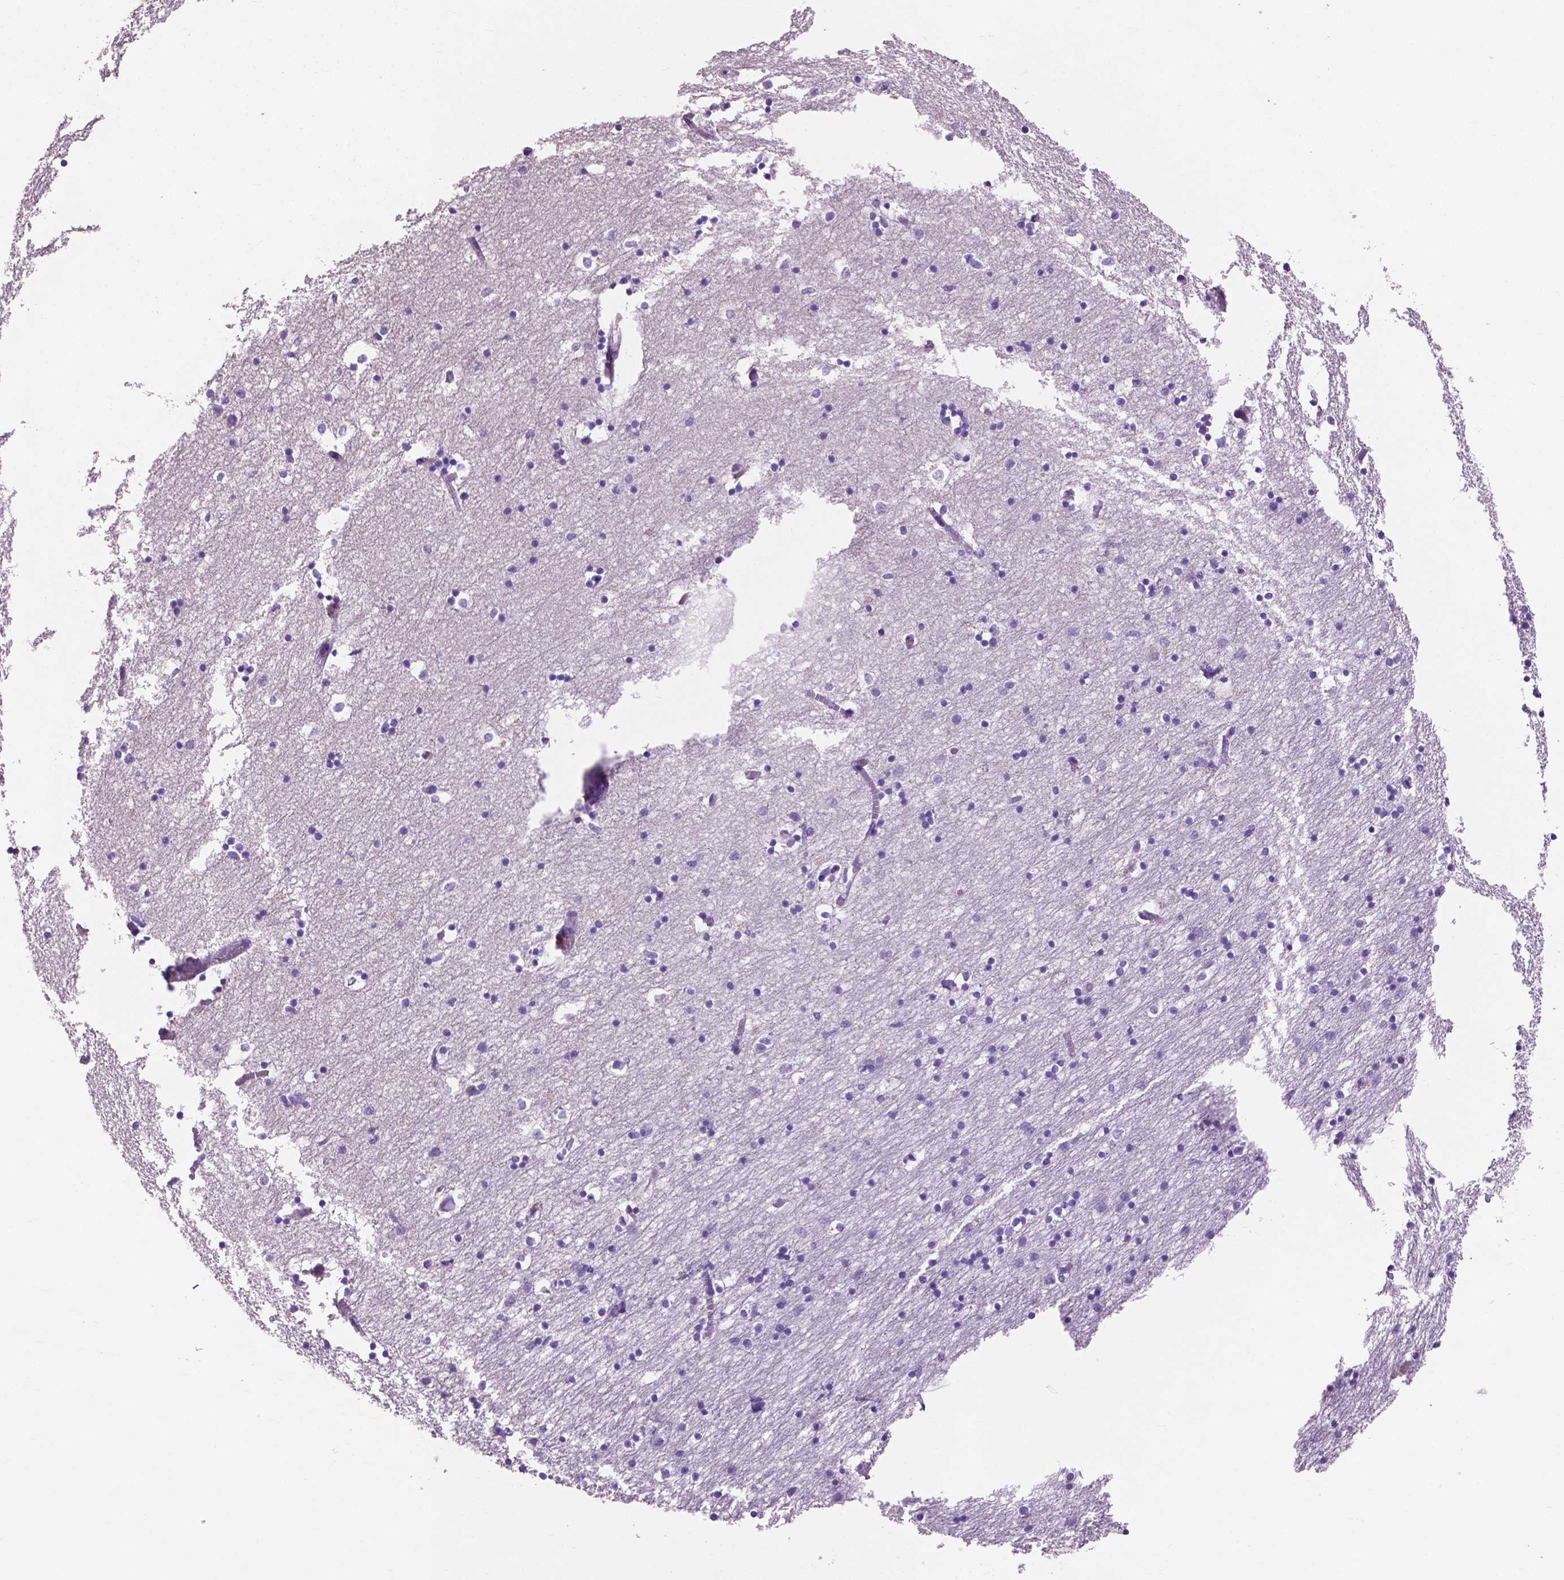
{"staining": {"intensity": "negative", "quantity": "none", "location": "none"}, "tissue": "hippocampus", "cell_type": "Glial cells", "image_type": "normal", "snomed": [{"axis": "morphology", "description": "Normal tissue, NOS"}, {"axis": "topography", "description": "Lateral ventricle wall"}, {"axis": "topography", "description": "Hippocampus"}], "caption": "Protein analysis of benign hippocampus reveals no significant expression in glial cells. (Stains: DAB immunohistochemistry with hematoxylin counter stain, Microscopy: brightfield microscopy at high magnification).", "gene": "CLDN17", "patient": {"sex": "female", "age": 63}}